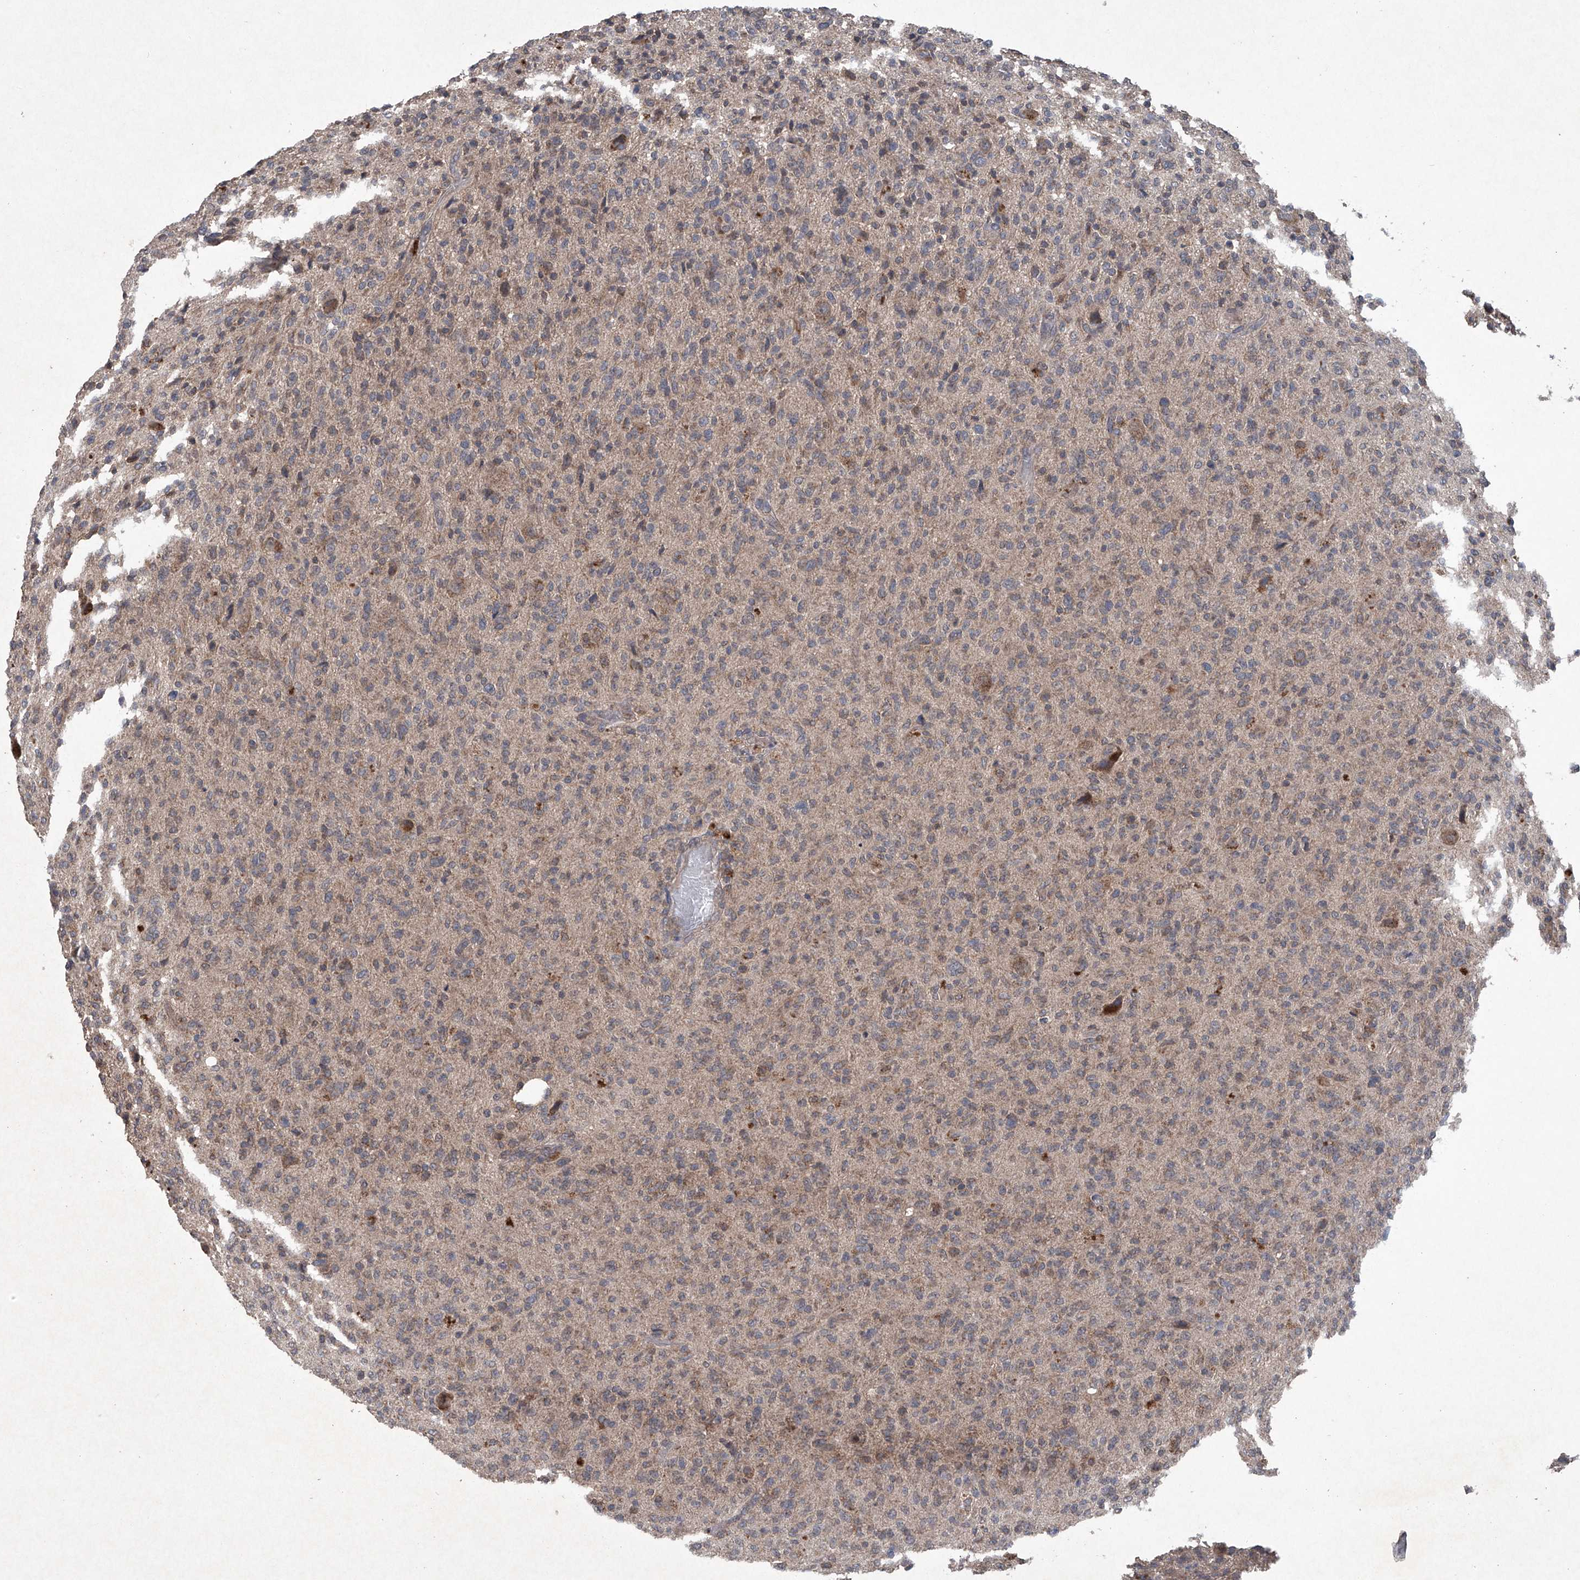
{"staining": {"intensity": "weak", "quantity": "25%-75%", "location": "cytoplasmic/membranous"}, "tissue": "glioma", "cell_type": "Tumor cells", "image_type": "cancer", "snomed": [{"axis": "morphology", "description": "Glioma, malignant, High grade"}, {"axis": "topography", "description": "Brain"}], "caption": "Weak cytoplasmic/membranous protein expression is appreciated in approximately 25%-75% of tumor cells in glioma. (Stains: DAB in brown, nuclei in blue, Microscopy: brightfield microscopy at high magnification).", "gene": "SUMF2", "patient": {"sex": "female", "age": 57}}